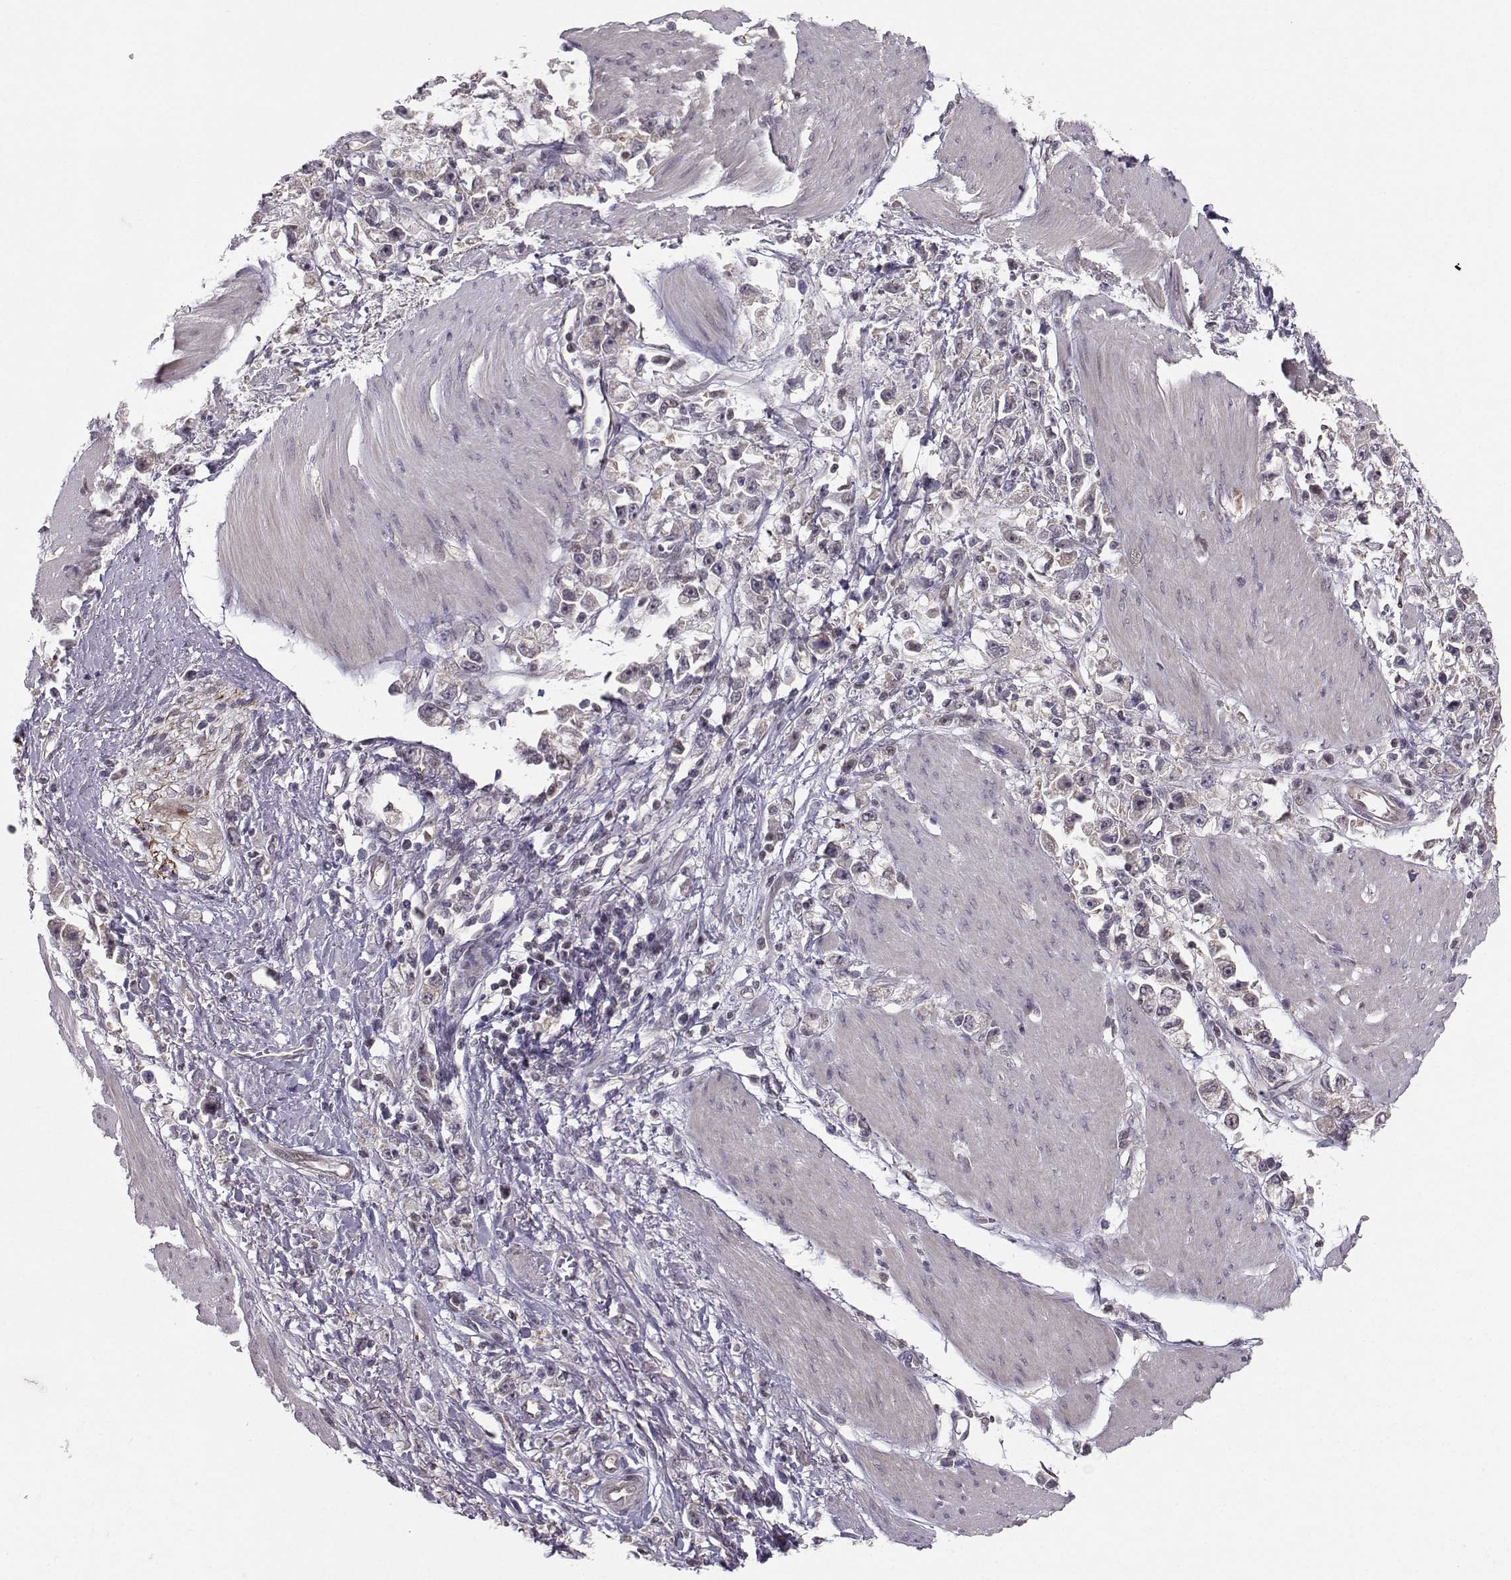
{"staining": {"intensity": "negative", "quantity": "none", "location": "none"}, "tissue": "stomach cancer", "cell_type": "Tumor cells", "image_type": "cancer", "snomed": [{"axis": "morphology", "description": "Adenocarcinoma, NOS"}, {"axis": "topography", "description": "Stomach"}], "caption": "Tumor cells are negative for brown protein staining in stomach cancer.", "gene": "PKP2", "patient": {"sex": "female", "age": 59}}